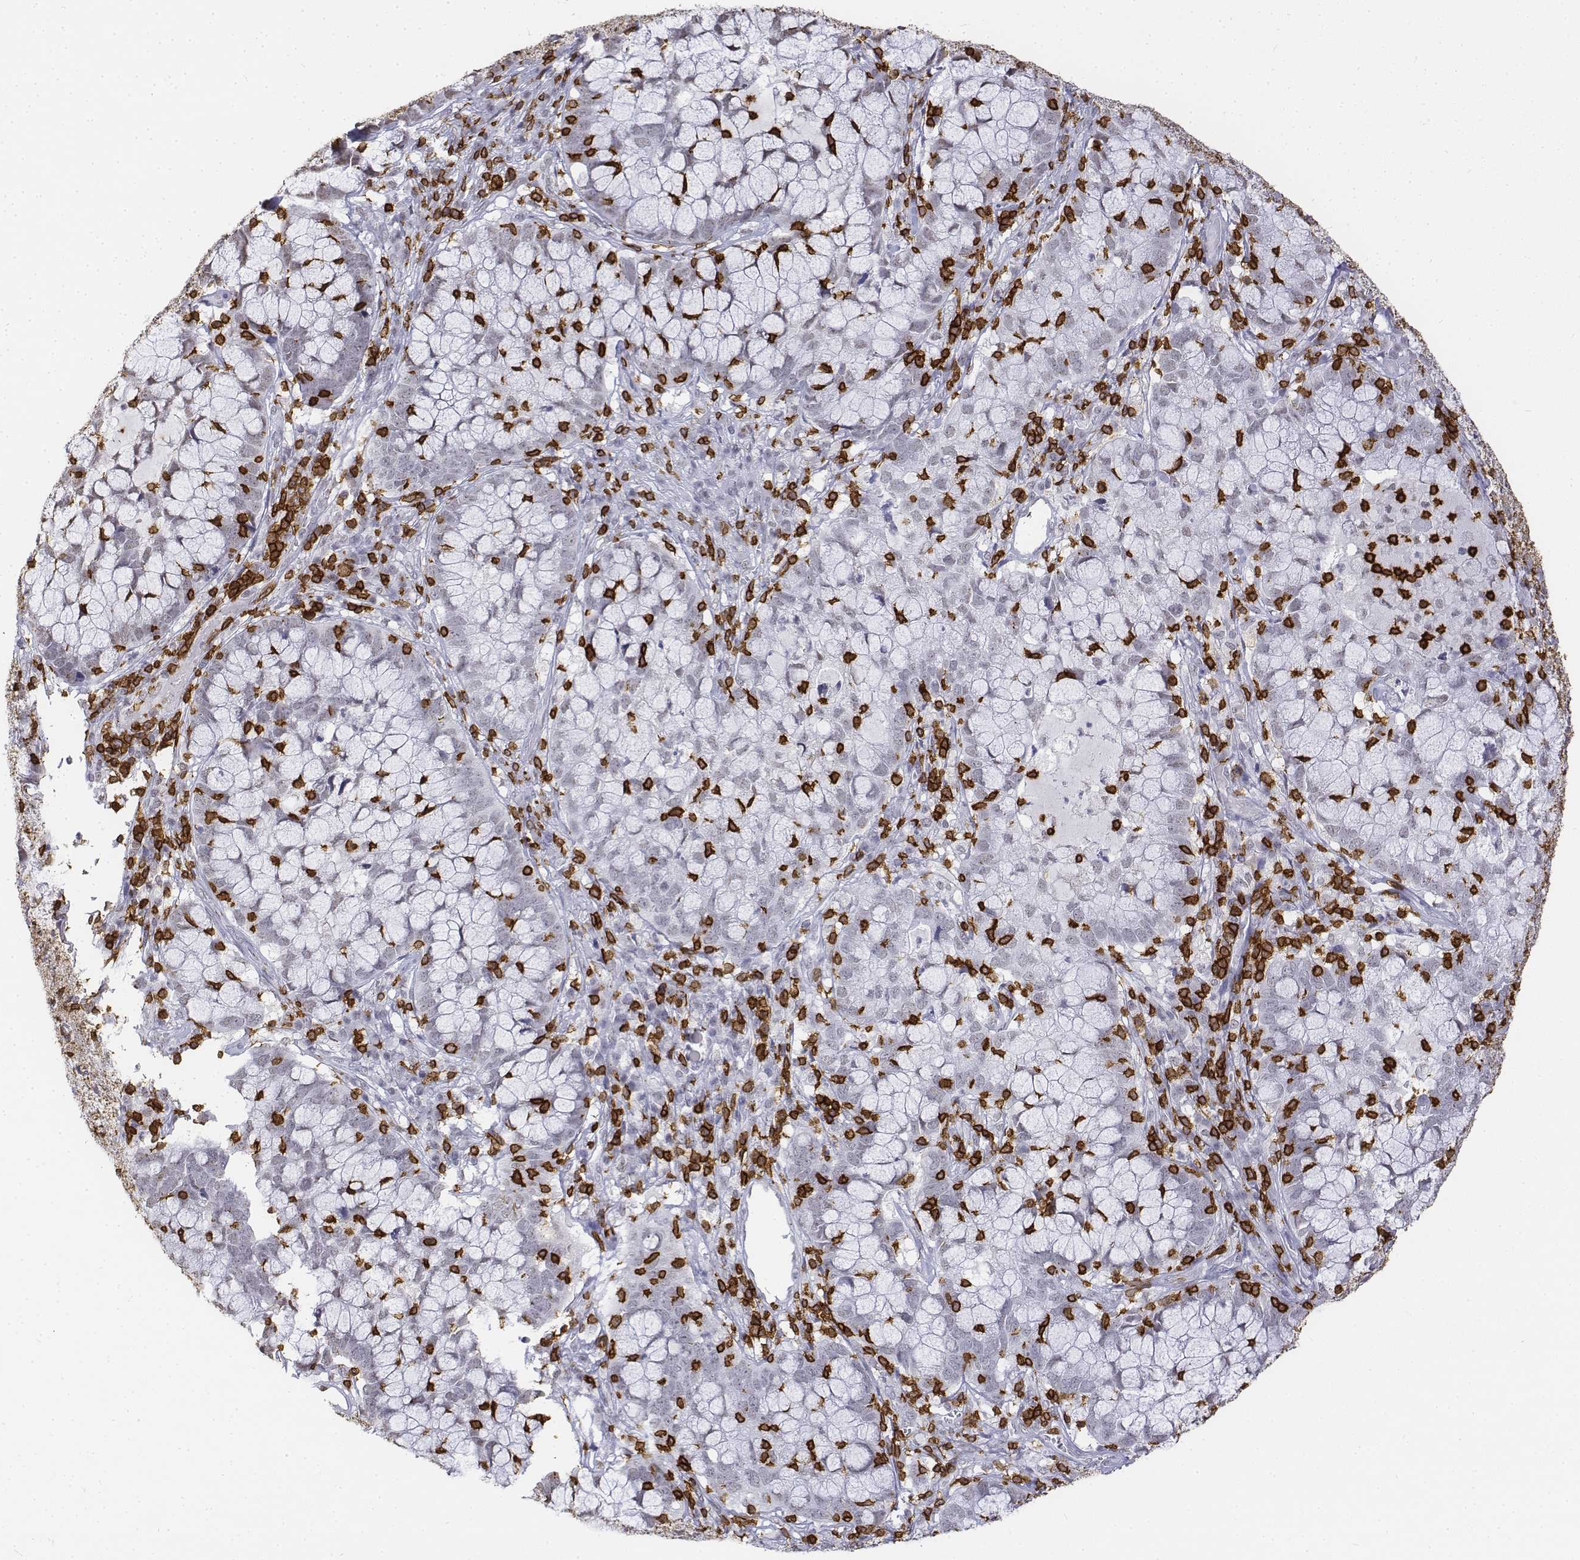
{"staining": {"intensity": "negative", "quantity": "none", "location": "none"}, "tissue": "cervical cancer", "cell_type": "Tumor cells", "image_type": "cancer", "snomed": [{"axis": "morphology", "description": "Adenocarcinoma, NOS"}, {"axis": "topography", "description": "Cervix"}], "caption": "Tumor cells show no significant expression in adenocarcinoma (cervical).", "gene": "CD3E", "patient": {"sex": "female", "age": 40}}